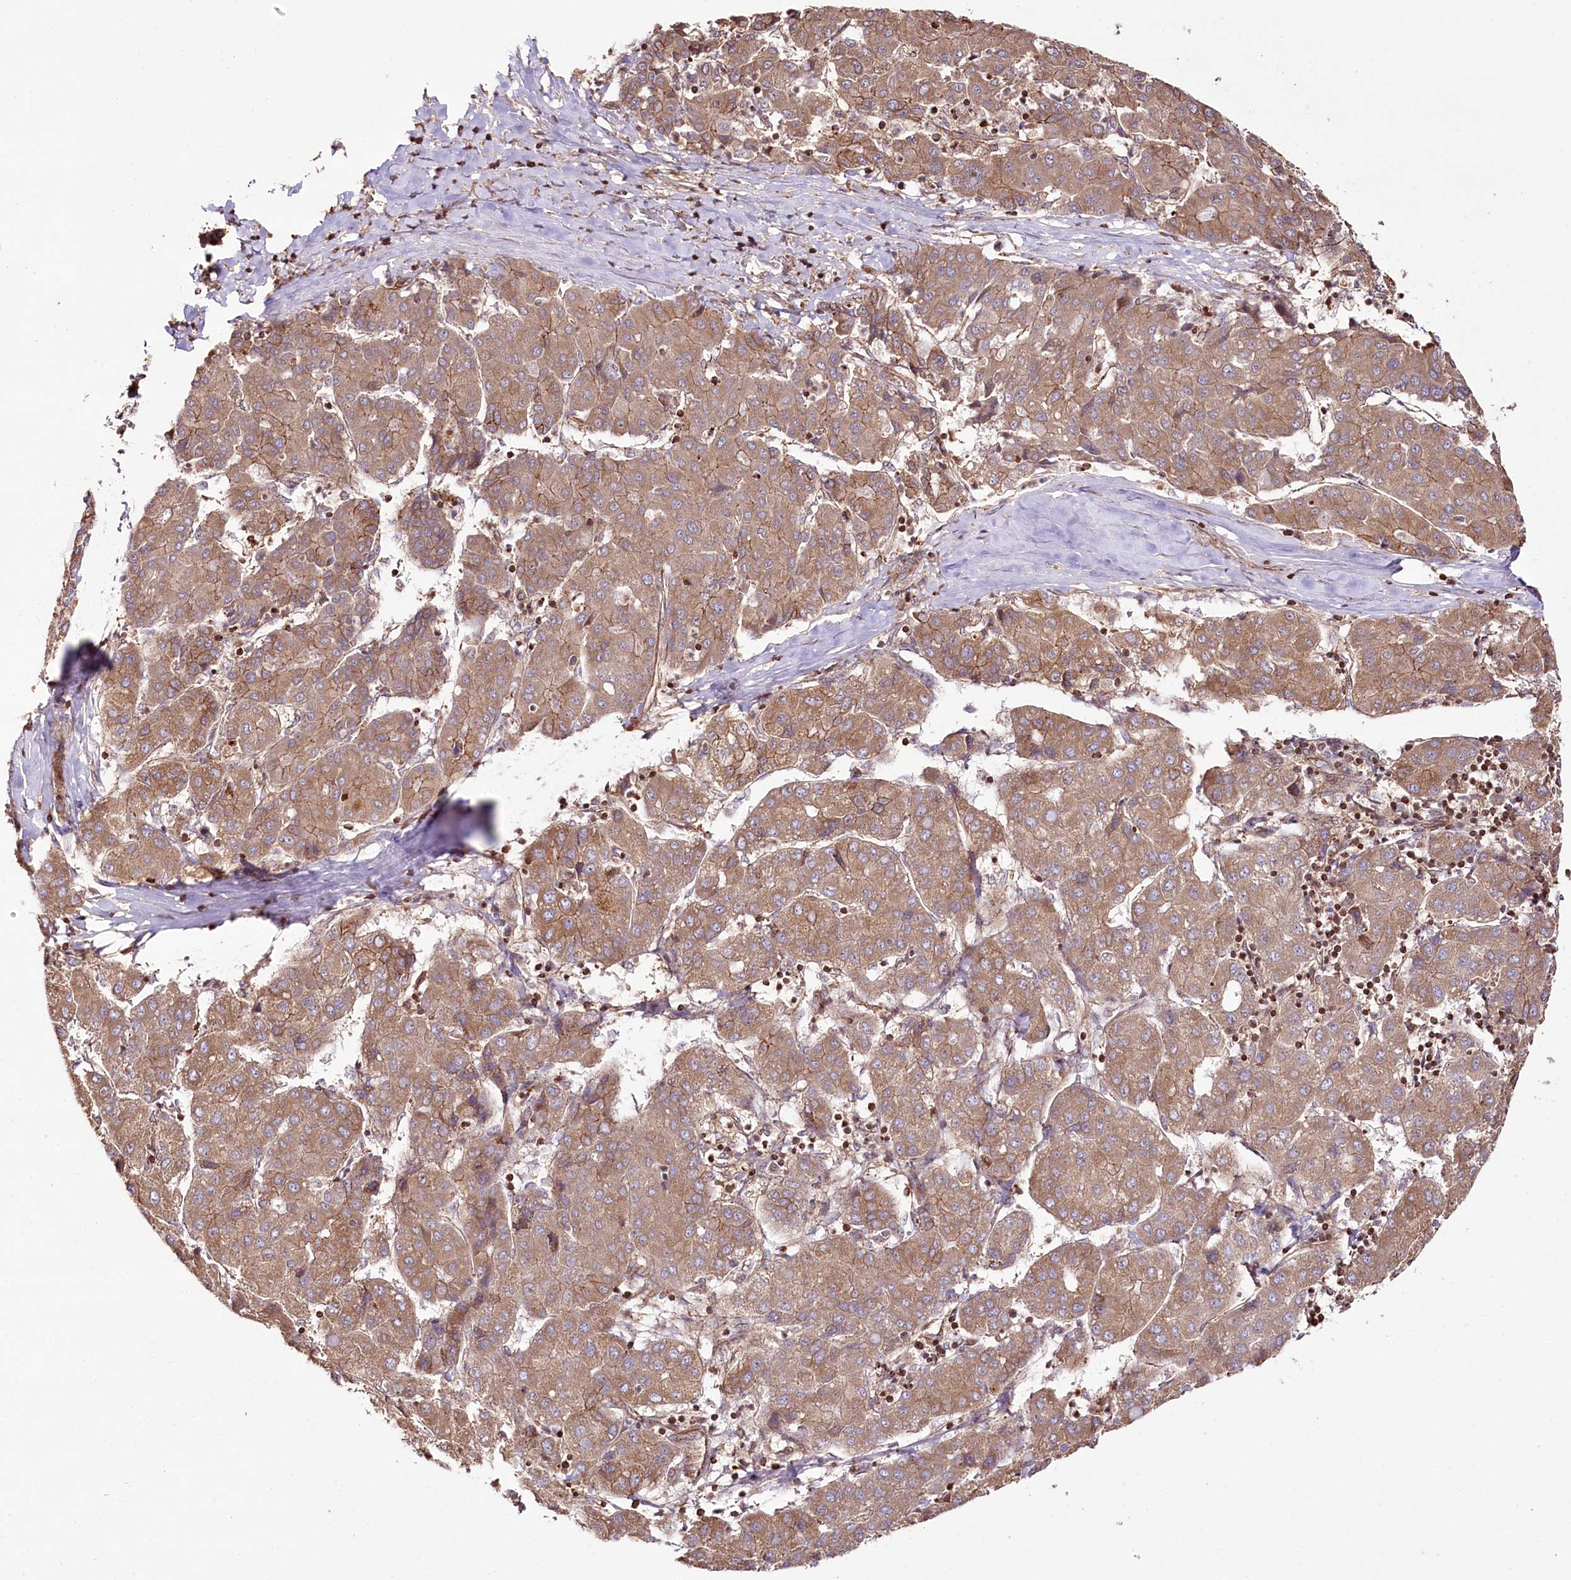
{"staining": {"intensity": "moderate", "quantity": ">75%", "location": "cytoplasmic/membranous"}, "tissue": "liver cancer", "cell_type": "Tumor cells", "image_type": "cancer", "snomed": [{"axis": "morphology", "description": "Carcinoma, Hepatocellular, NOS"}, {"axis": "topography", "description": "Liver"}], "caption": "Immunohistochemical staining of liver cancer reveals medium levels of moderate cytoplasmic/membranous positivity in approximately >75% of tumor cells. (DAB (3,3'-diaminobenzidine) = brown stain, brightfield microscopy at high magnification).", "gene": "DHX29", "patient": {"sex": "male", "age": 65}}